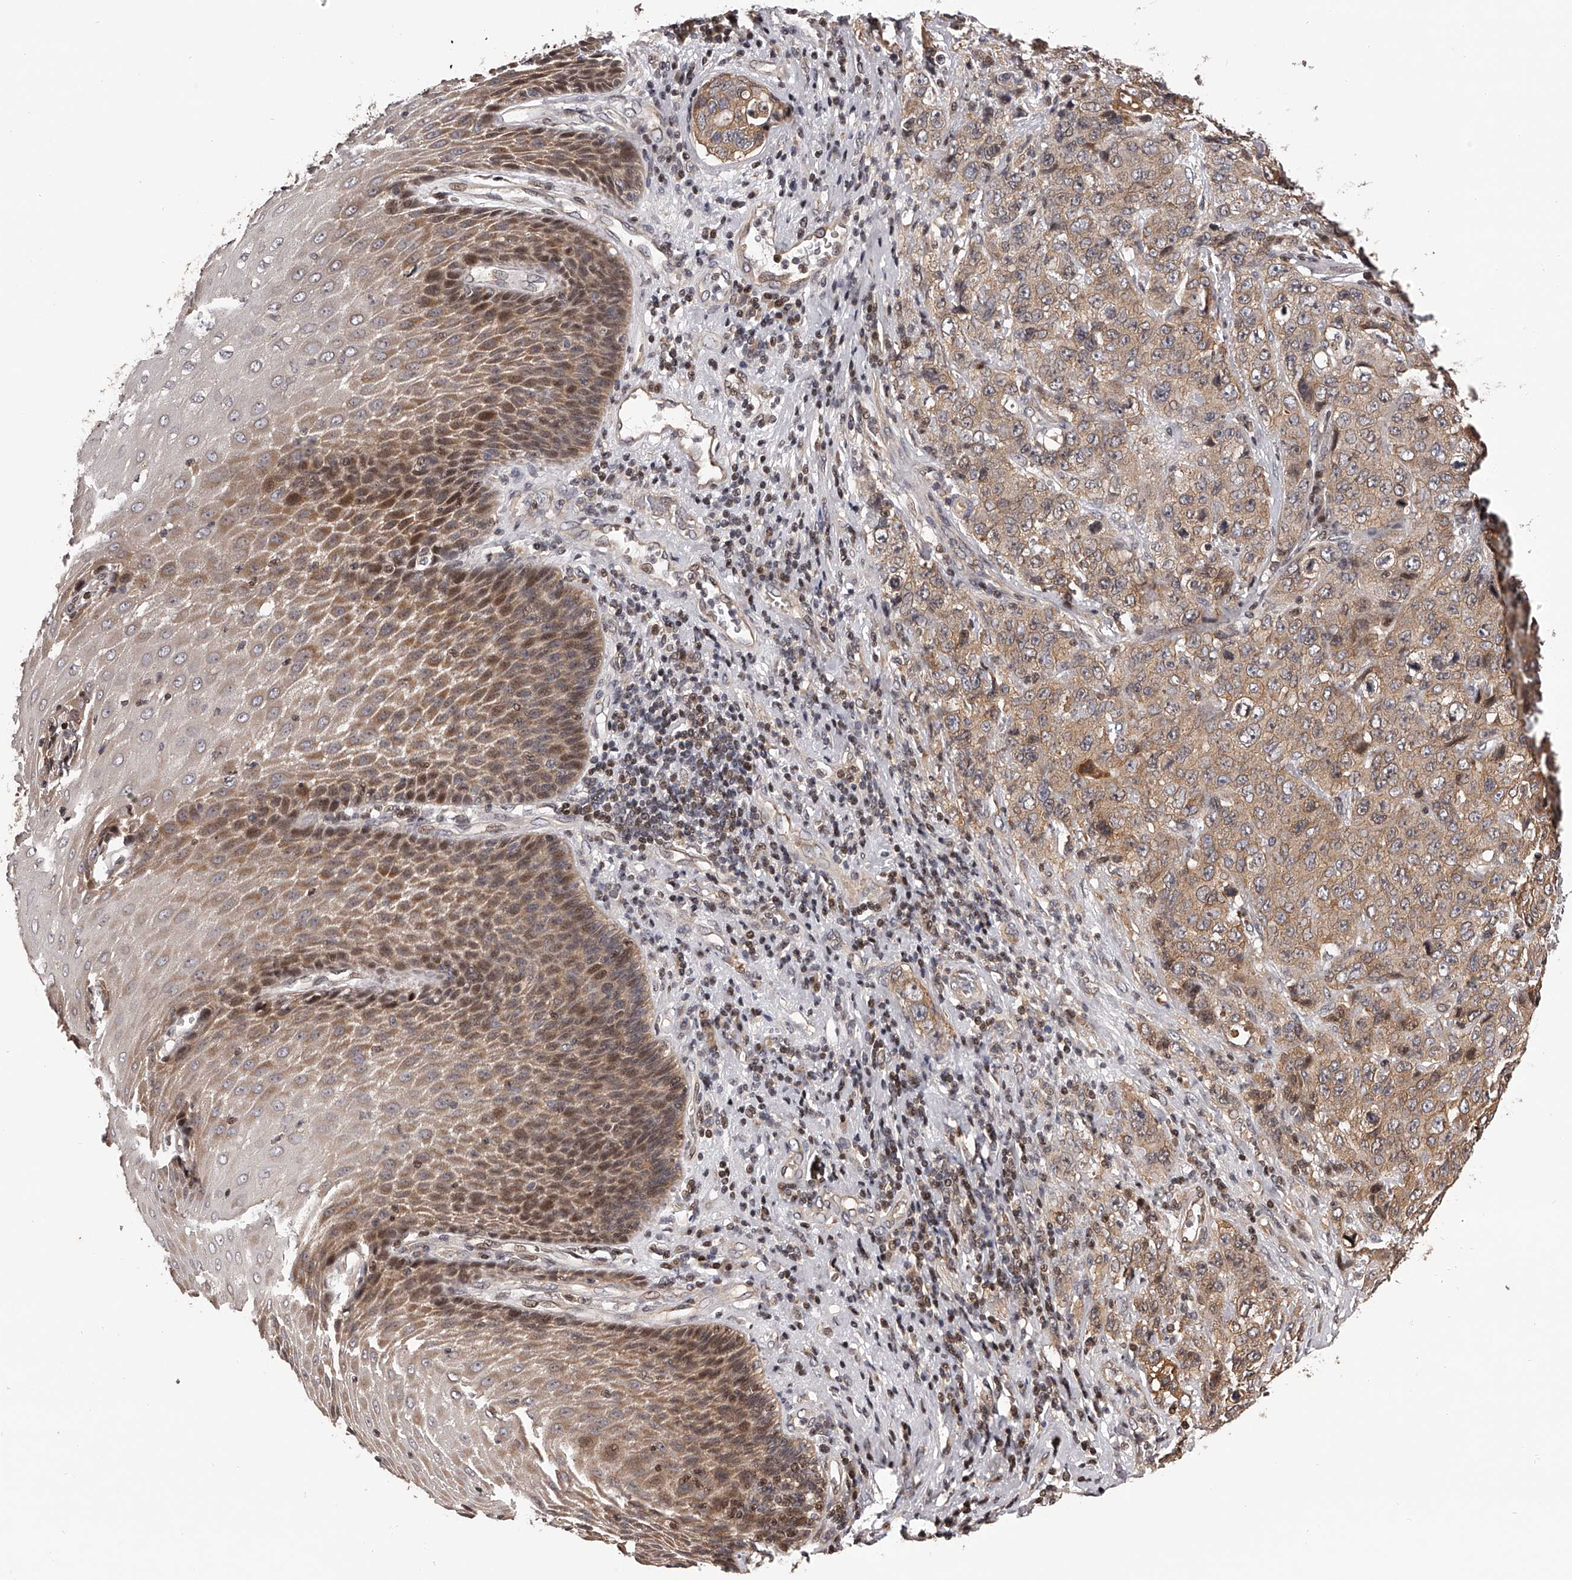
{"staining": {"intensity": "weak", "quantity": ">75%", "location": "cytoplasmic/membranous"}, "tissue": "stomach cancer", "cell_type": "Tumor cells", "image_type": "cancer", "snomed": [{"axis": "morphology", "description": "Adenocarcinoma, NOS"}, {"axis": "topography", "description": "Stomach"}], "caption": "This histopathology image displays immunohistochemistry (IHC) staining of stomach cancer, with low weak cytoplasmic/membranous staining in approximately >75% of tumor cells.", "gene": "PFDN2", "patient": {"sex": "male", "age": 48}}